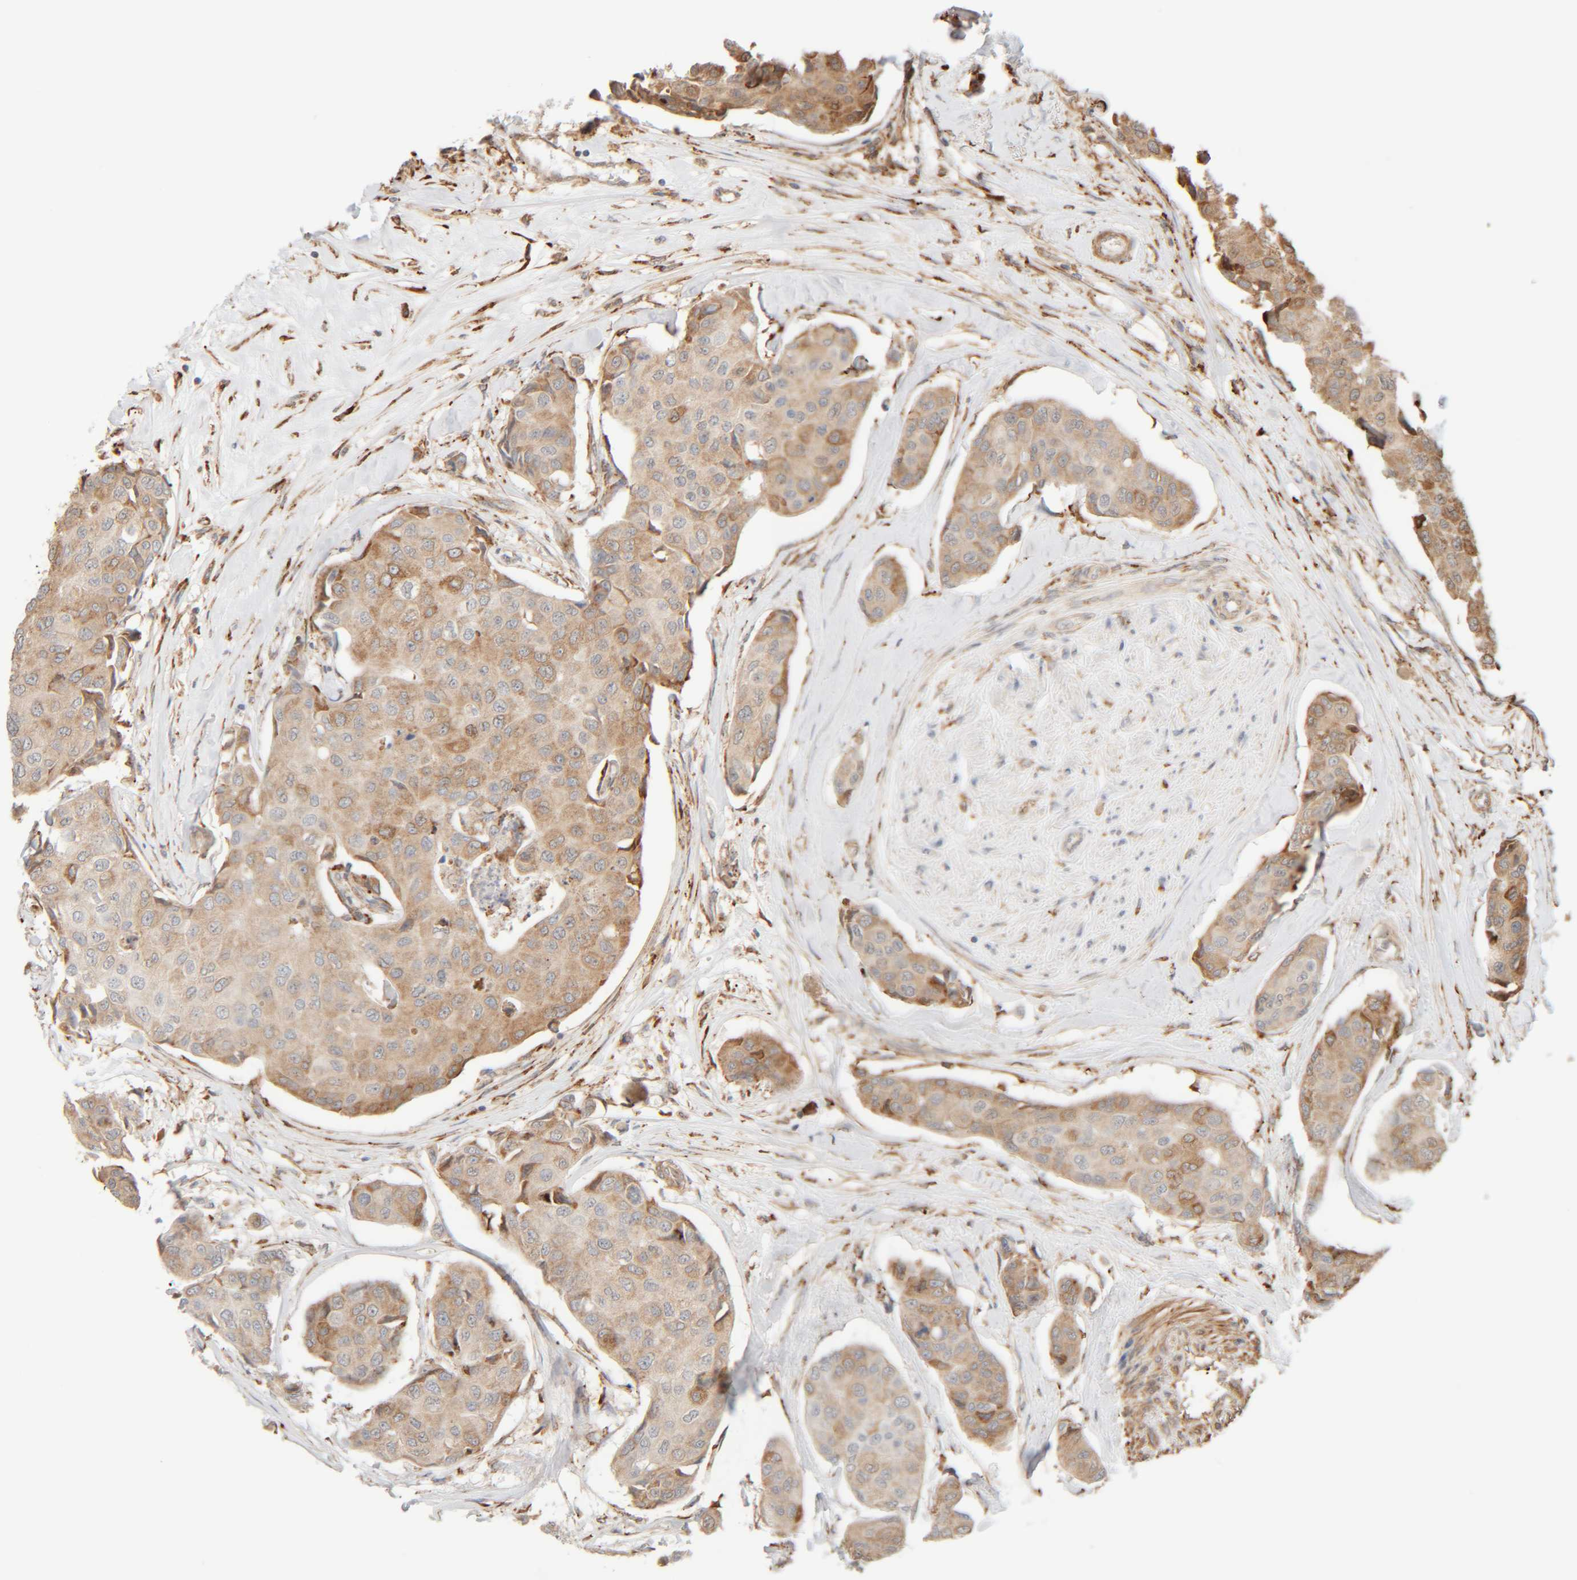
{"staining": {"intensity": "moderate", "quantity": ">75%", "location": "cytoplasmic/membranous"}, "tissue": "breast cancer", "cell_type": "Tumor cells", "image_type": "cancer", "snomed": [{"axis": "morphology", "description": "Duct carcinoma"}, {"axis": "topography", "description": "Breast"}], "caption": "Moderate cytoplasmic/membranous protein expression is seen in approximately >75% of tumor cells in breast invasive ductal carcinoma.", "gene": "INTS1", "patient": {"sex": "female", "age": 80}}